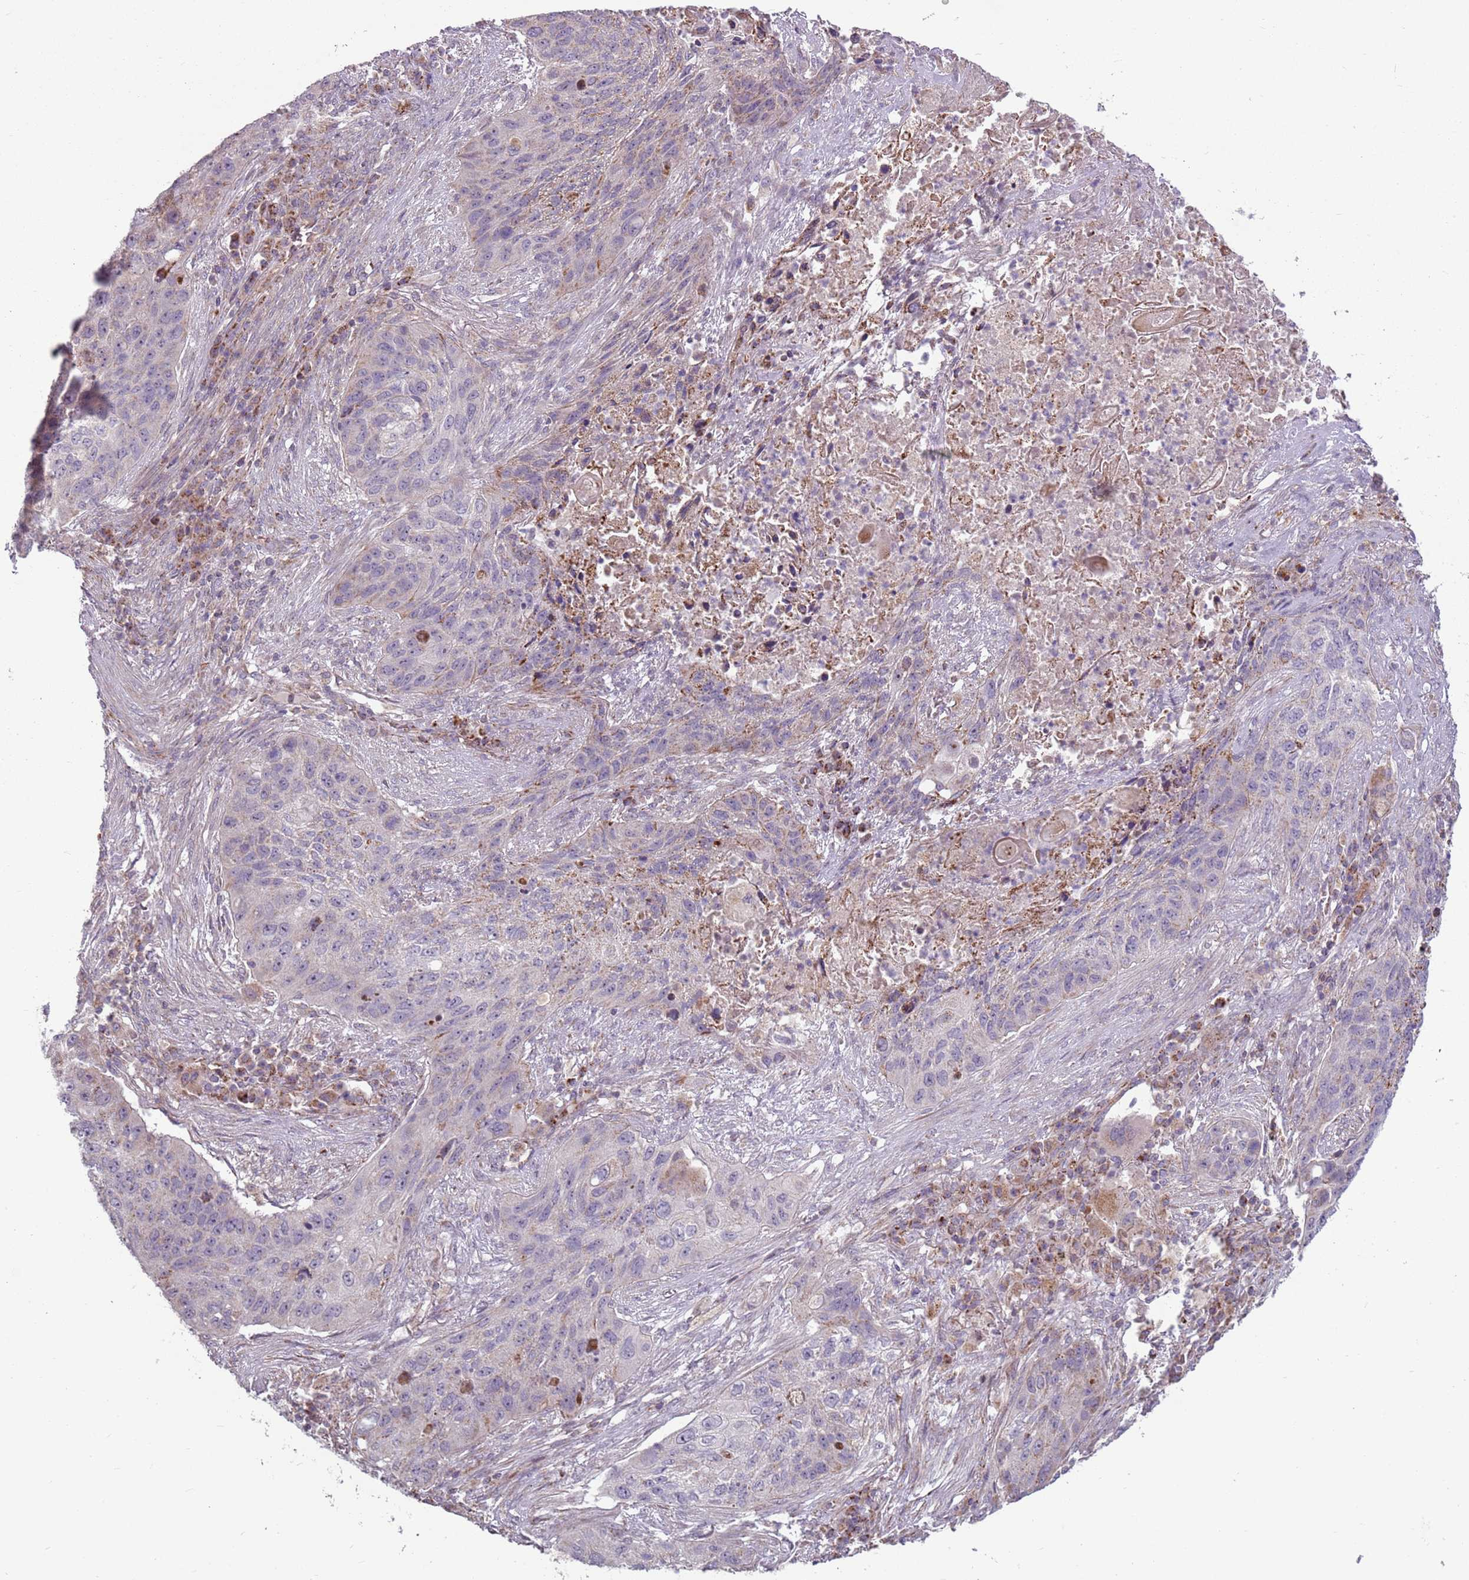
{"staining": {"intensity": "weak", "quantity": "<25%", "location": "cytoplasmic/membranous"}, "tissue": "lung cancer", "cell_type": "Tumor cells", "image_type": "cancer", "snomed": [{"axis": "morphology", "description": "Squamous cell carcinoma, NOS"}, {"axis": "topography", "description": "Lung"}], "caption": "Immunohistochemistry micrograph of neoplastic tissue: lung cancer stained with DAB (3,3'-diaminobenzidine) reveals no significant protein expression in tumor cells.", "gene": "ZNF530", "patient": {"sex": "female", "age": 63}}